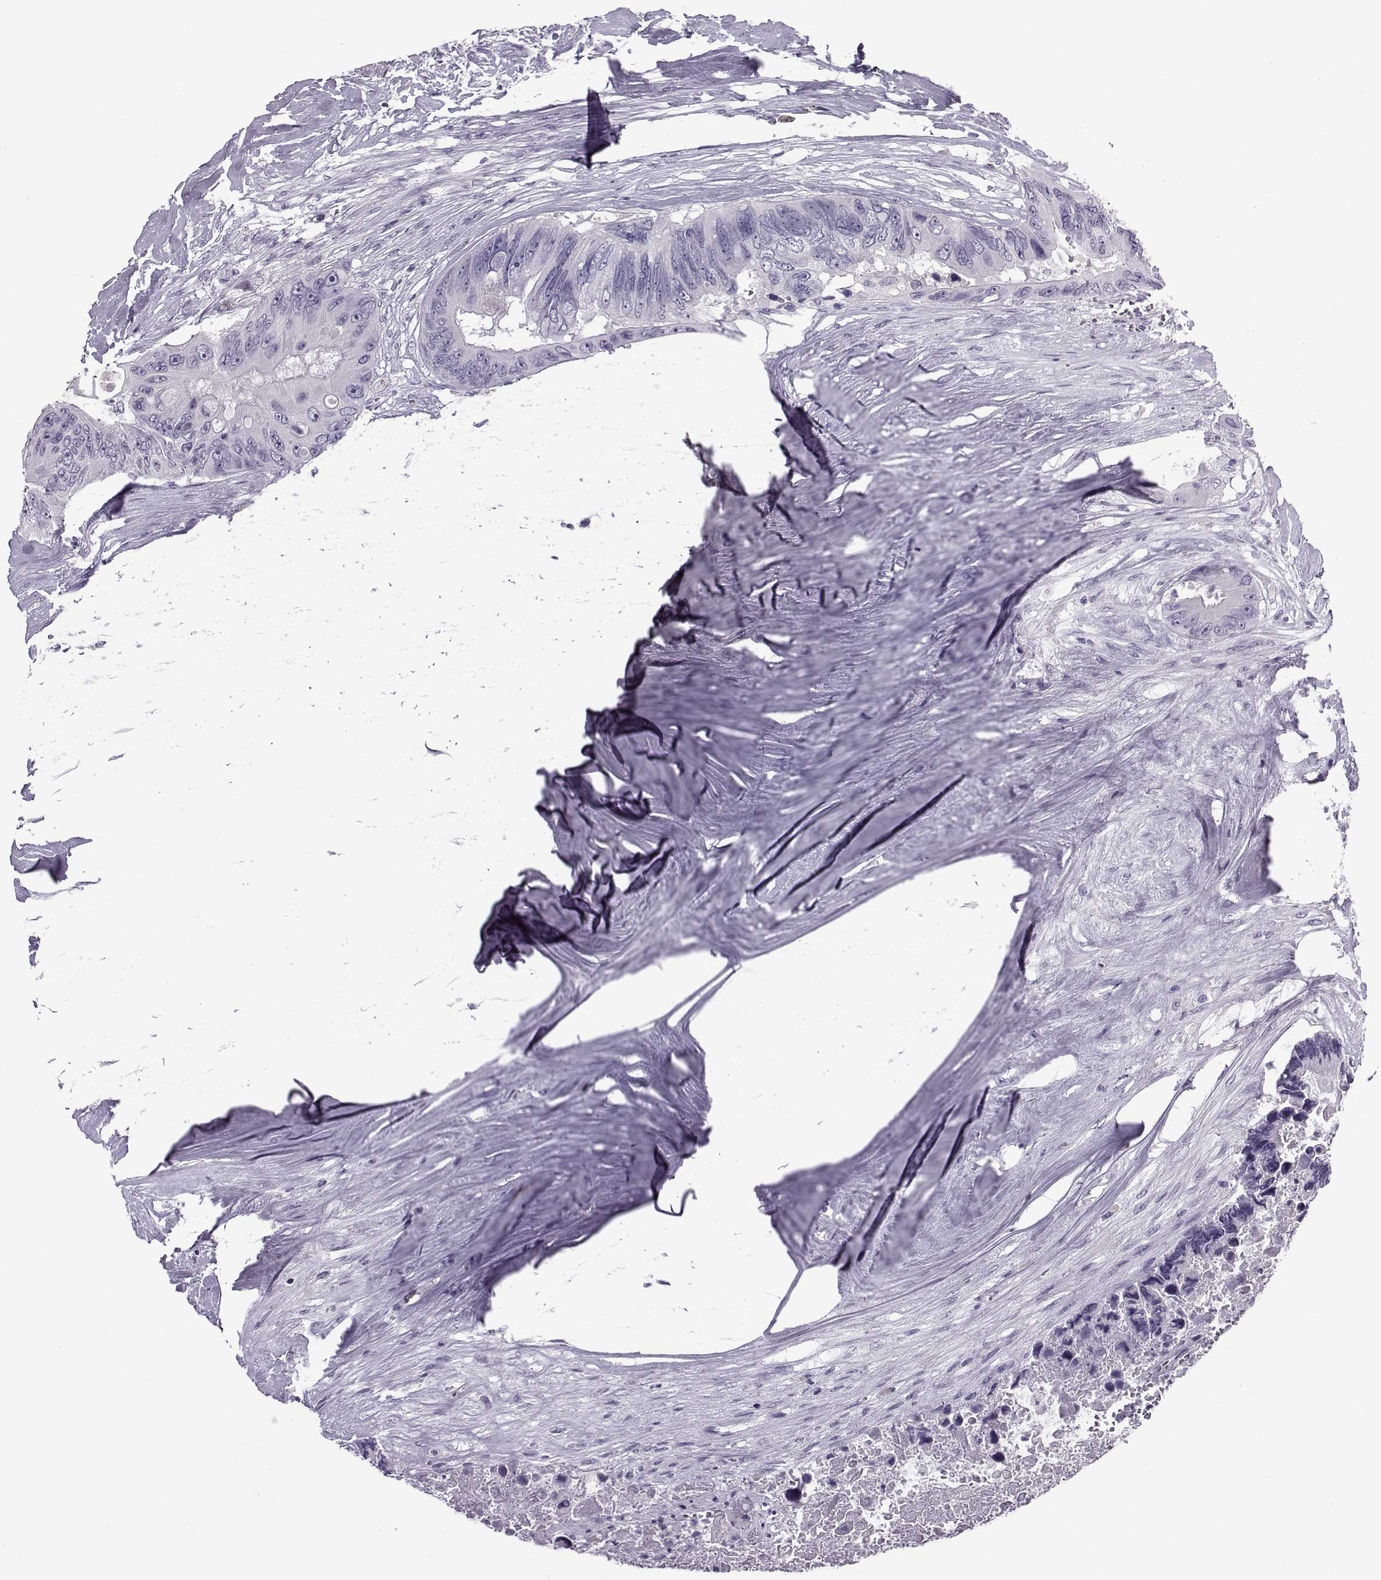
{"staining": {"intensity": "negative", "quantity": "none", "location": "none"}, "tissue": "colorectal cancer", "cell_type": "Tumor cells", "image_type": "cancer", "snomed": [{"axis": "morphology", "description": "Adenocarcinoma, NOS"}, {"axis": "topography", "description": "Colon"}], "caption": "Colorectal cancer (adenocarcinoma) was stained to show a protein in brown. There is no significant staining in tumor cells.", "gene": "OIP5", "patient": {"sex": "female", "age": 48}}